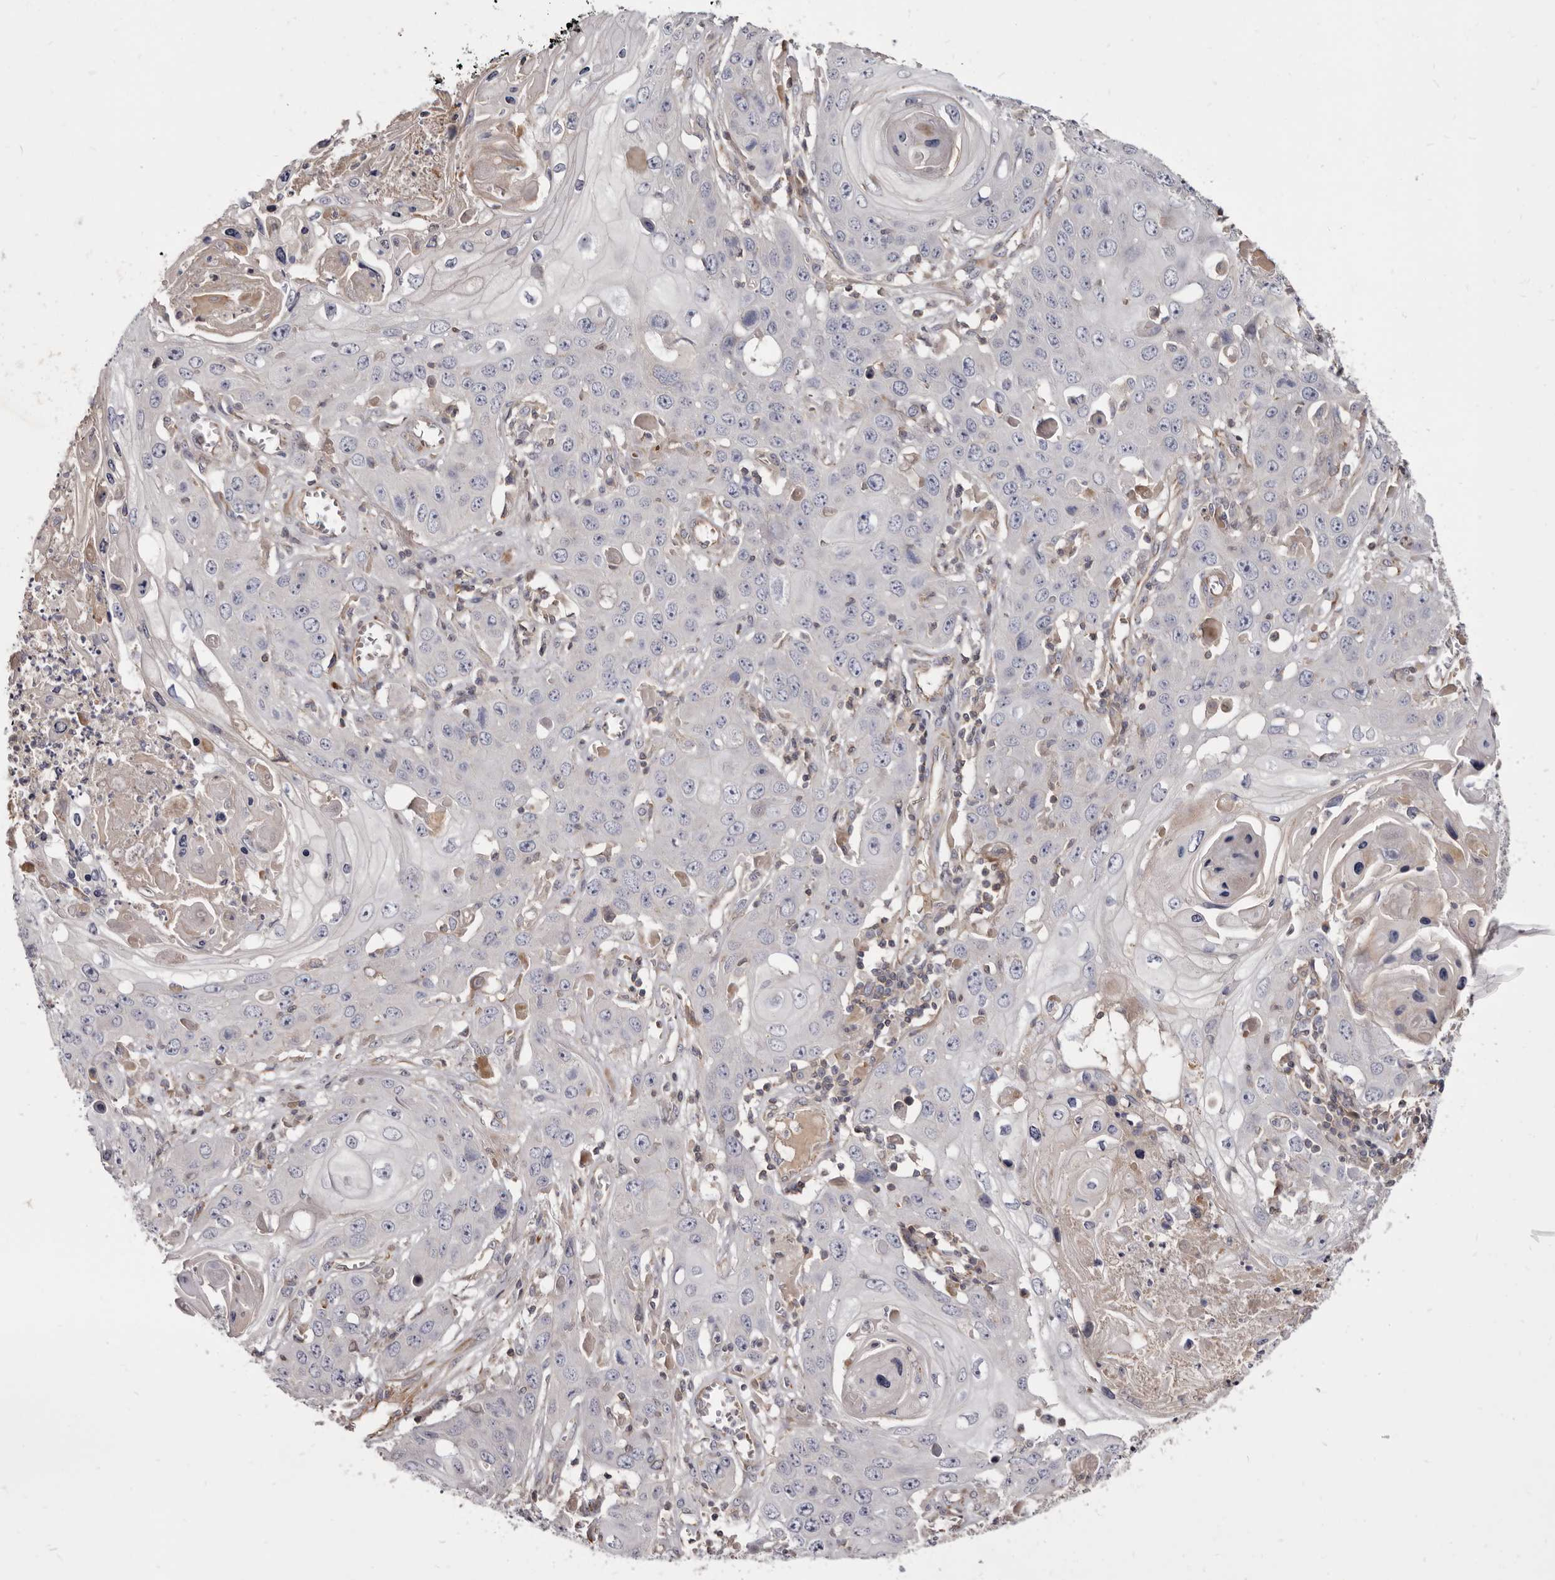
{"staining": {"intensity": "negative", "quantity": "none", "location": "none"}, "tissue": "skin cancer", "cell_type": "Tumor cells", "image_type": "cancer", "snomed": [{"axis": "morphology", "description": "Squamous cell carcinoma, NOS"}, {"axis": "topography", "description": "Skin"}], "caption": "Micrograph shows no protein expression in tumor cells of skin cancer (squamous cell carcinoma) tissue.", "gene": "FAS", "patient": {"sex": "male", "age": 55}}